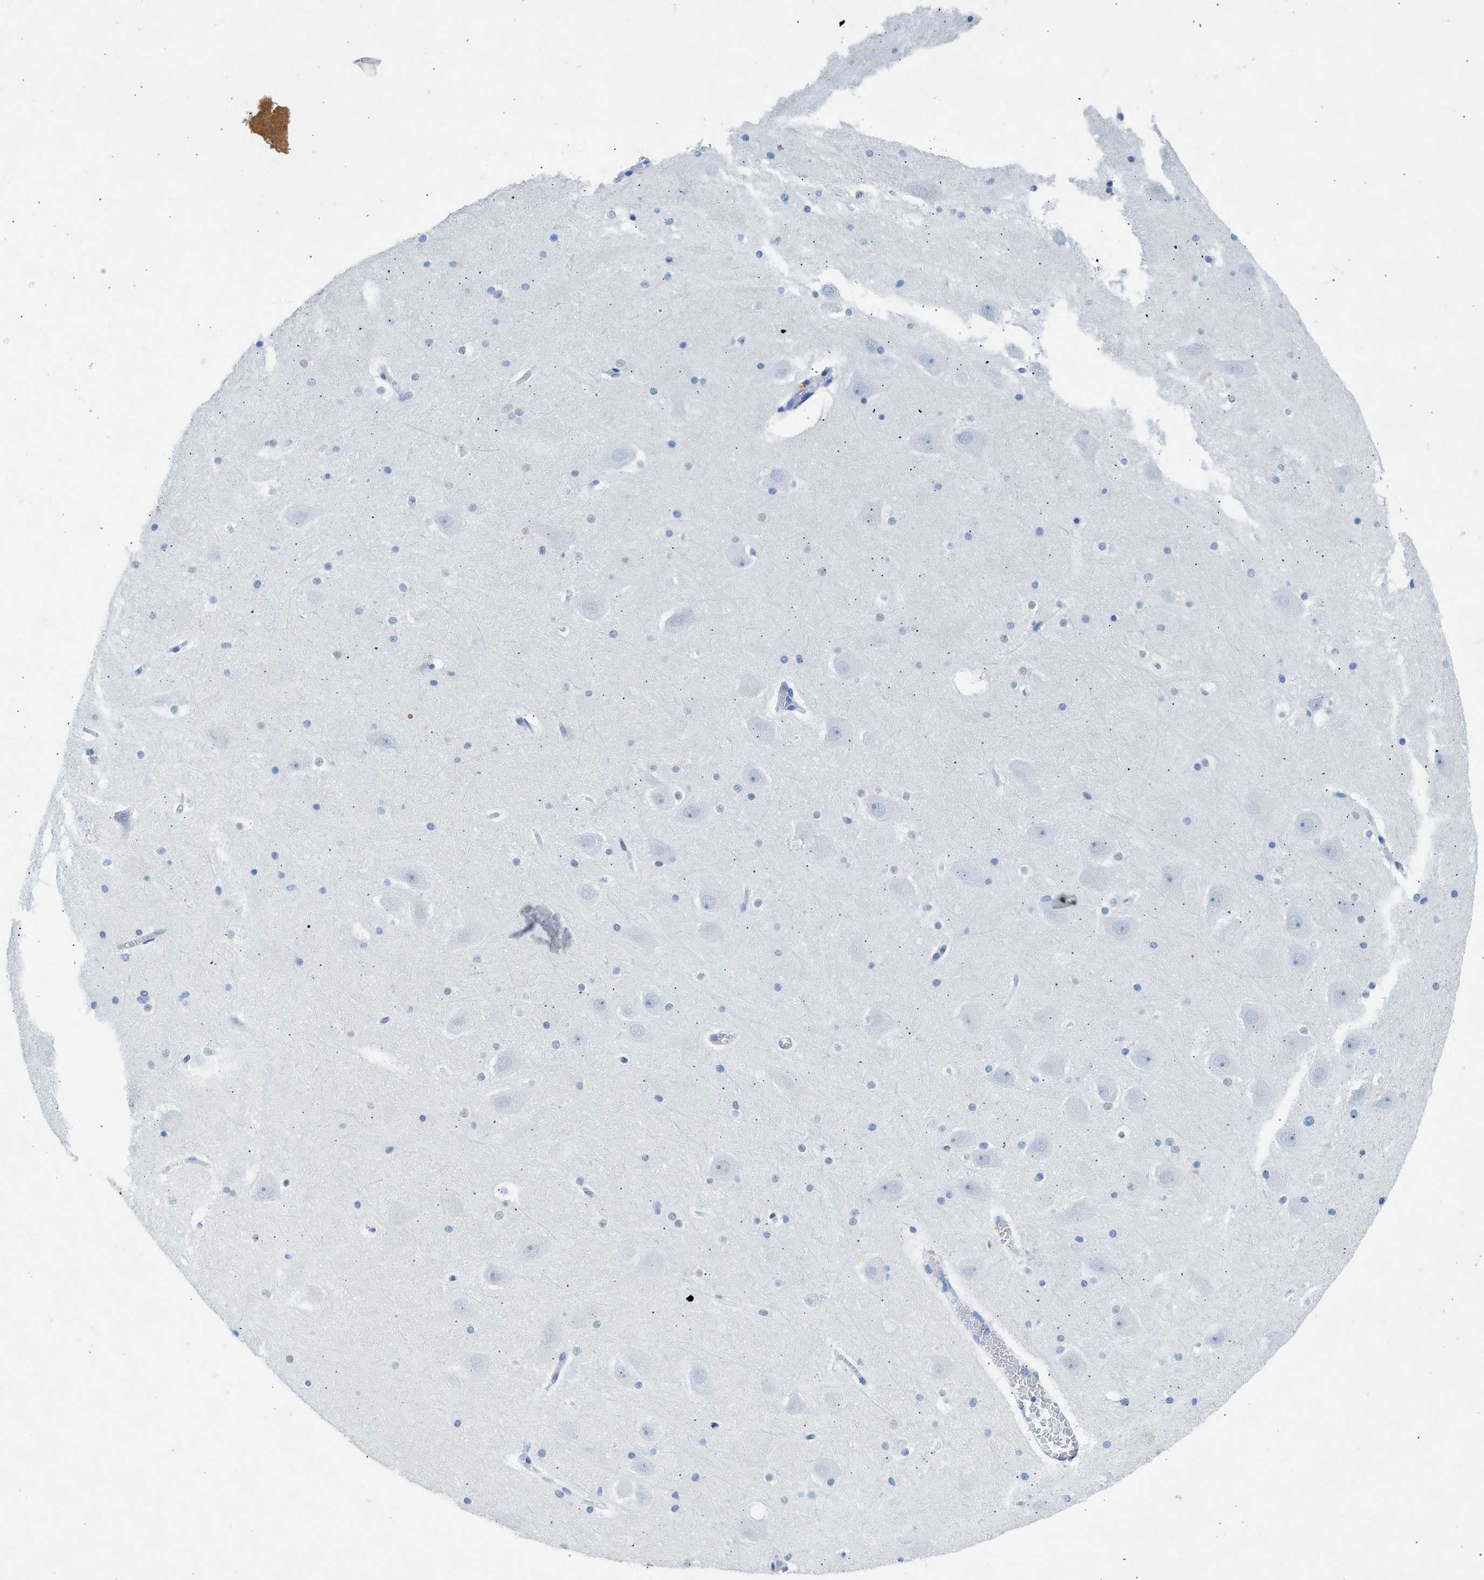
{"staining": {"intensity": "negative", "quantity": "none", "location": "none"}, "tissue": "hippocampus", "cell_type": "Glial cells", "image_type": "normal", "snomed": [{"axis": "morphology", "description": "Normal tissue, NOS"}, {"axis": "topography", "description": "Hippocampus"}], "caption": "Immunohistochemistry (IHC) image of benign hippocampus: human hippocampus stained with DAB demonstrates no significant protein expression in glial cells. Brightfield microscopy of immunohistochemistry stained with DAB (3,3'-diaminobenzidine) (brown) and hematoxylin (blue), captured at high magnification.", "gene": "HHATL", "patient": {"sex": "male", "age": 45}}